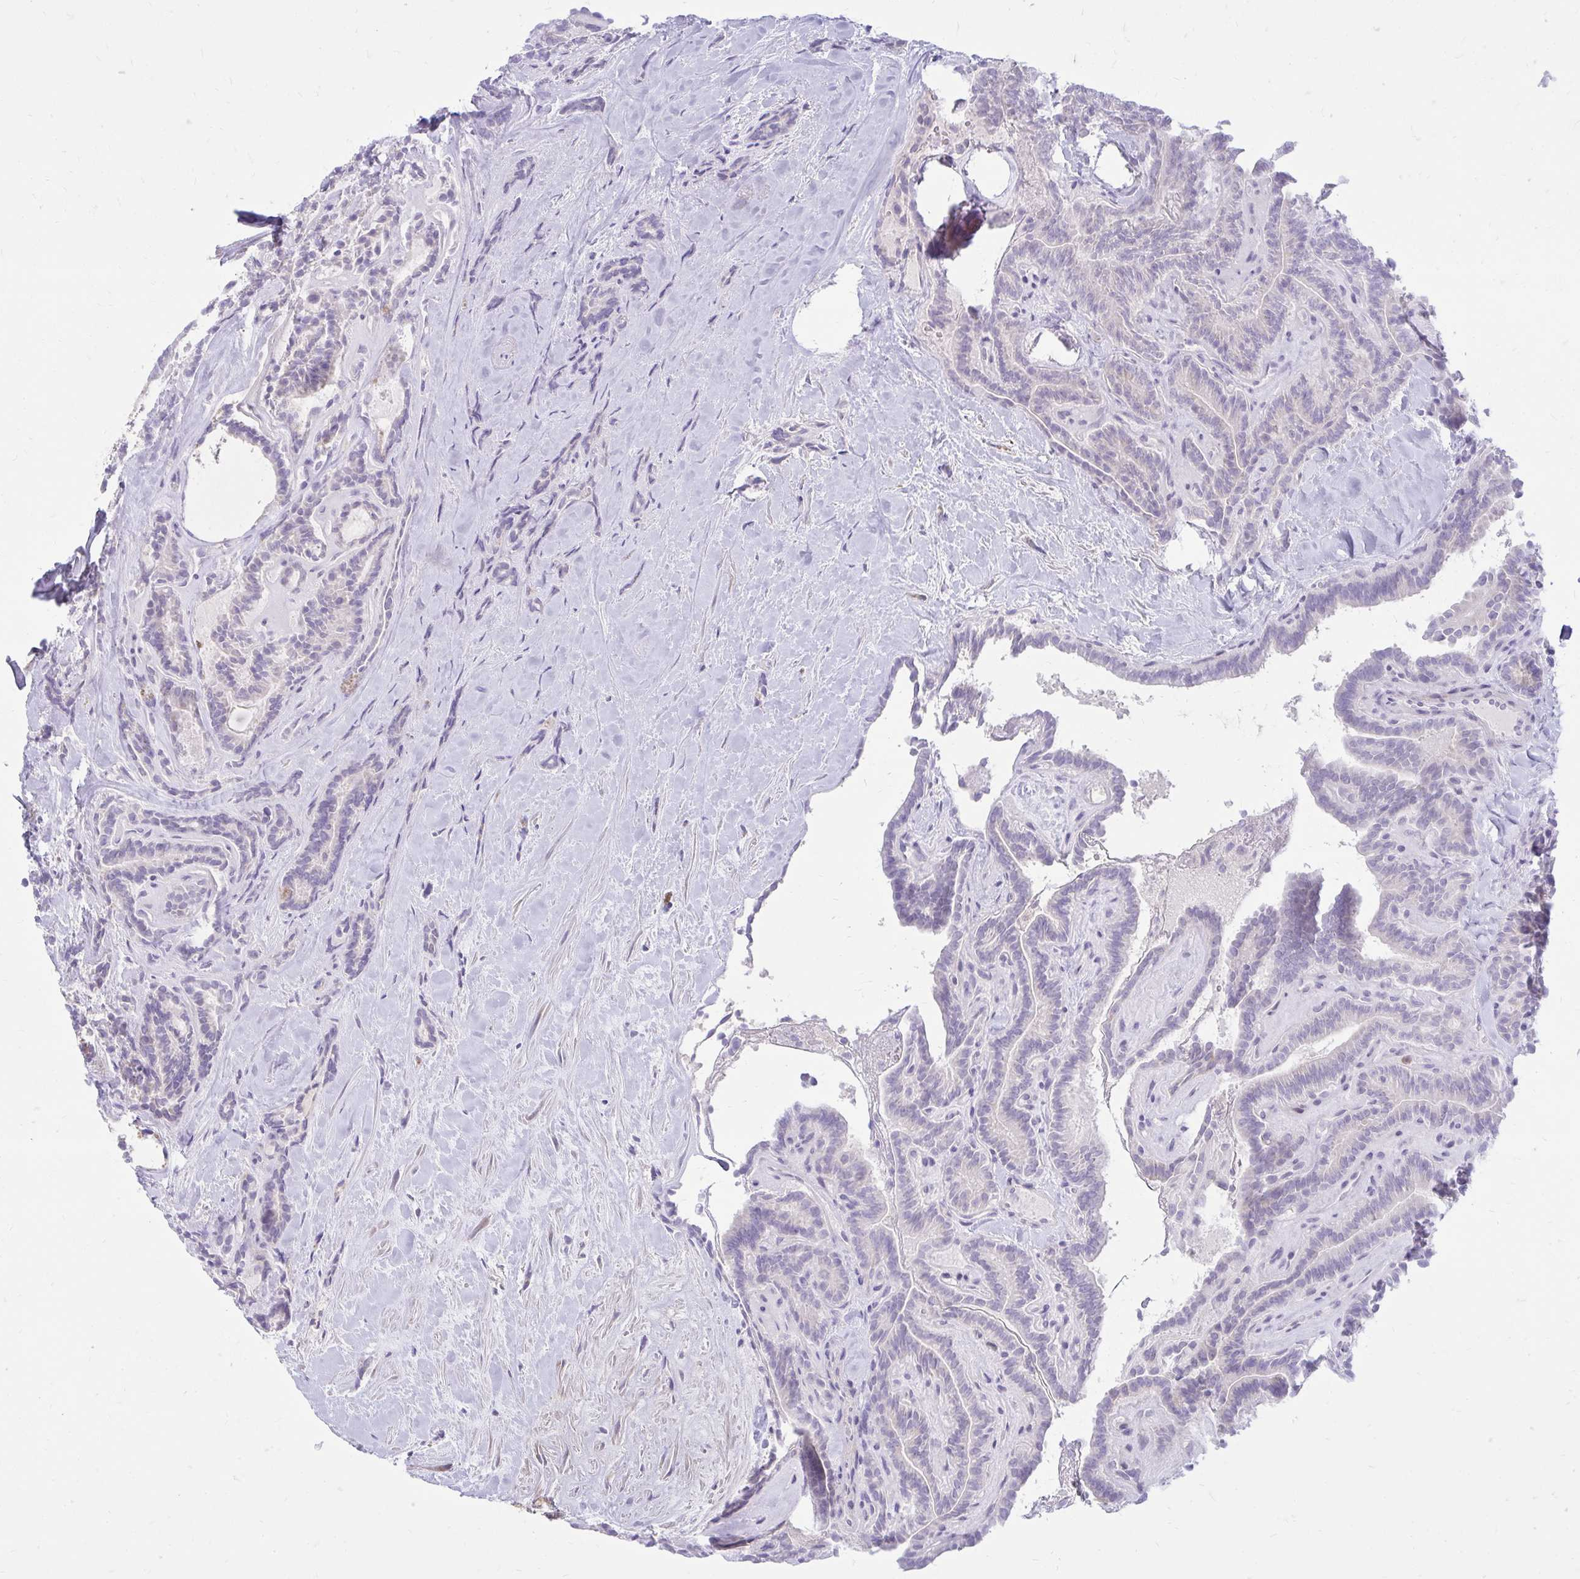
{"staining": {"intensity": "negative", "quantity": "none", "location": "none"}, "tissue": "thyroid cancer", "cell_type": "Tumor cells", "image_type": "cancer", "snomed": [{"axis": "morphology", "description": "Papillary adenocarcinoma, NOS"}, {"axis": "topography", "description": "Thyroid gland"}], "caption": "Tumor cells show no significant staining in thyroid papillary adenocarcinoma. (DAB (3,3'-diaminobenzidine) immunohistochemistry visualized using brightfield microscopy, high magnification).", "gene": "ASAP1", "patient": {"sex": "female", "age": 21}}